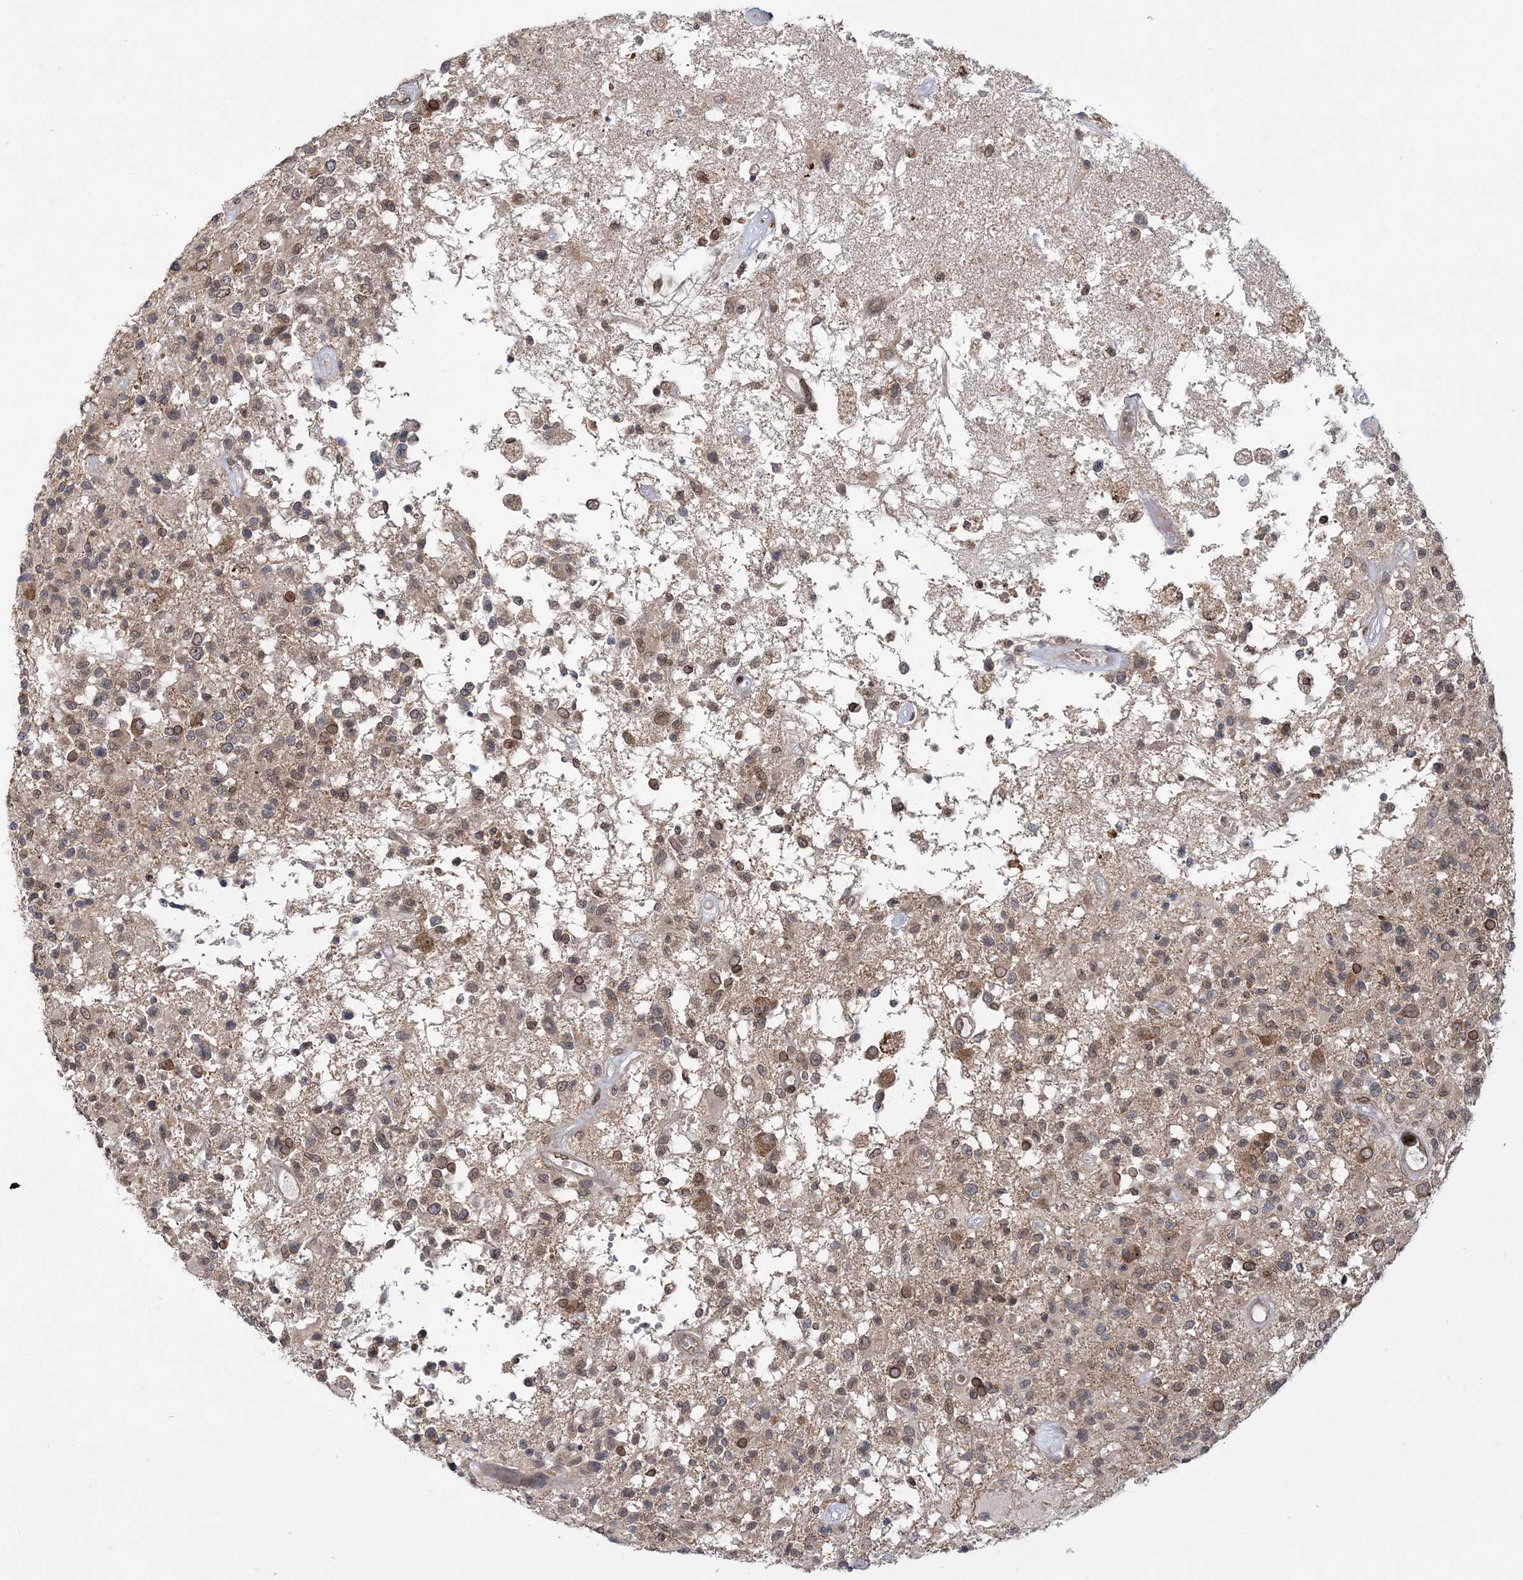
{"staining": {"intensity": "moderate", "quantity": "25%-75%", "location": "cytoplasmic/membranous,nuclear"}, "tissue": "glioma", "cell_type": "Tumor cells", "image_type": "cancer", "snomed": [{"axis": "morphology", "description": "Glioma, malignant, High grade"}, {"axis": "morphology", "description": "Glioblastoma, NOS"}, {"axis": "topography", "description": "Brain"}], "caption": "An IHC histopathology image of tumor tissue is shown. Protein staining in brown highlights moderate cytoplasmic/membranous and nuclear positivity in glioblastoma within tumor cells.", "gene": "DNAJC27", "patient": {"sex": "male", "age": 60}}